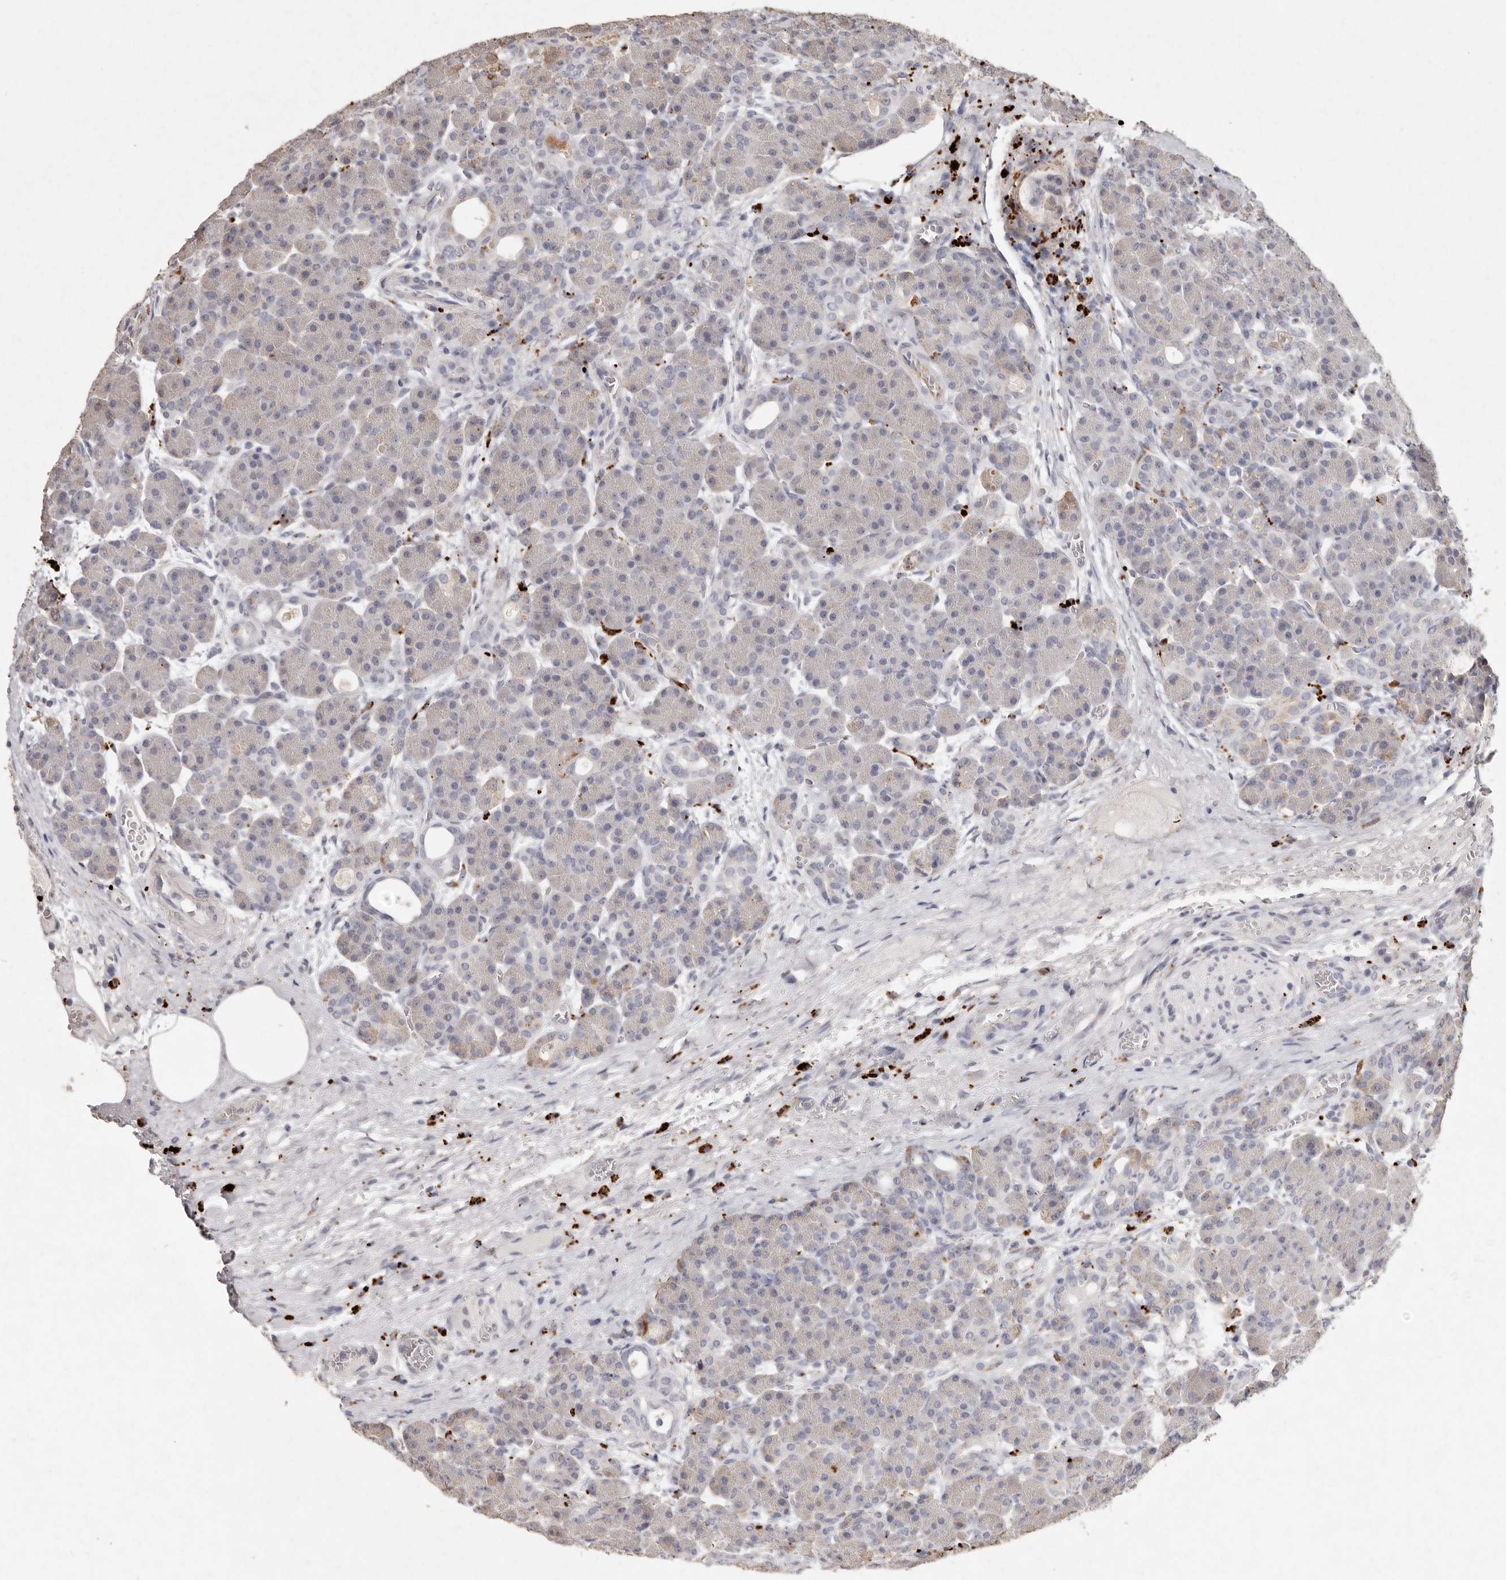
{"staining": {"intensity": "moderate", "quantity": "<25%", "location": "cytoplasmic/membranous"}, "tissue": "pancreas", "cell_type": "Exocrine glandular cells", "image_type": "normal", "snomed": [{"axis": "morphology", "description": "Normal tissue, NOS"}, {"axis": "topography", "description": "Pancreas"}], "caption": "High-power microscopy captured an immunohistochemistry histopathology image of benign pancreas, revealing moderate cytoplasmic/membranous staining in about <25% of exocrine glandular cells. Ihc stains the protein in brown and the nuclei are stained blue.", "gene": "FAM185A", "patient": {"sex": "male", "age": 63}}